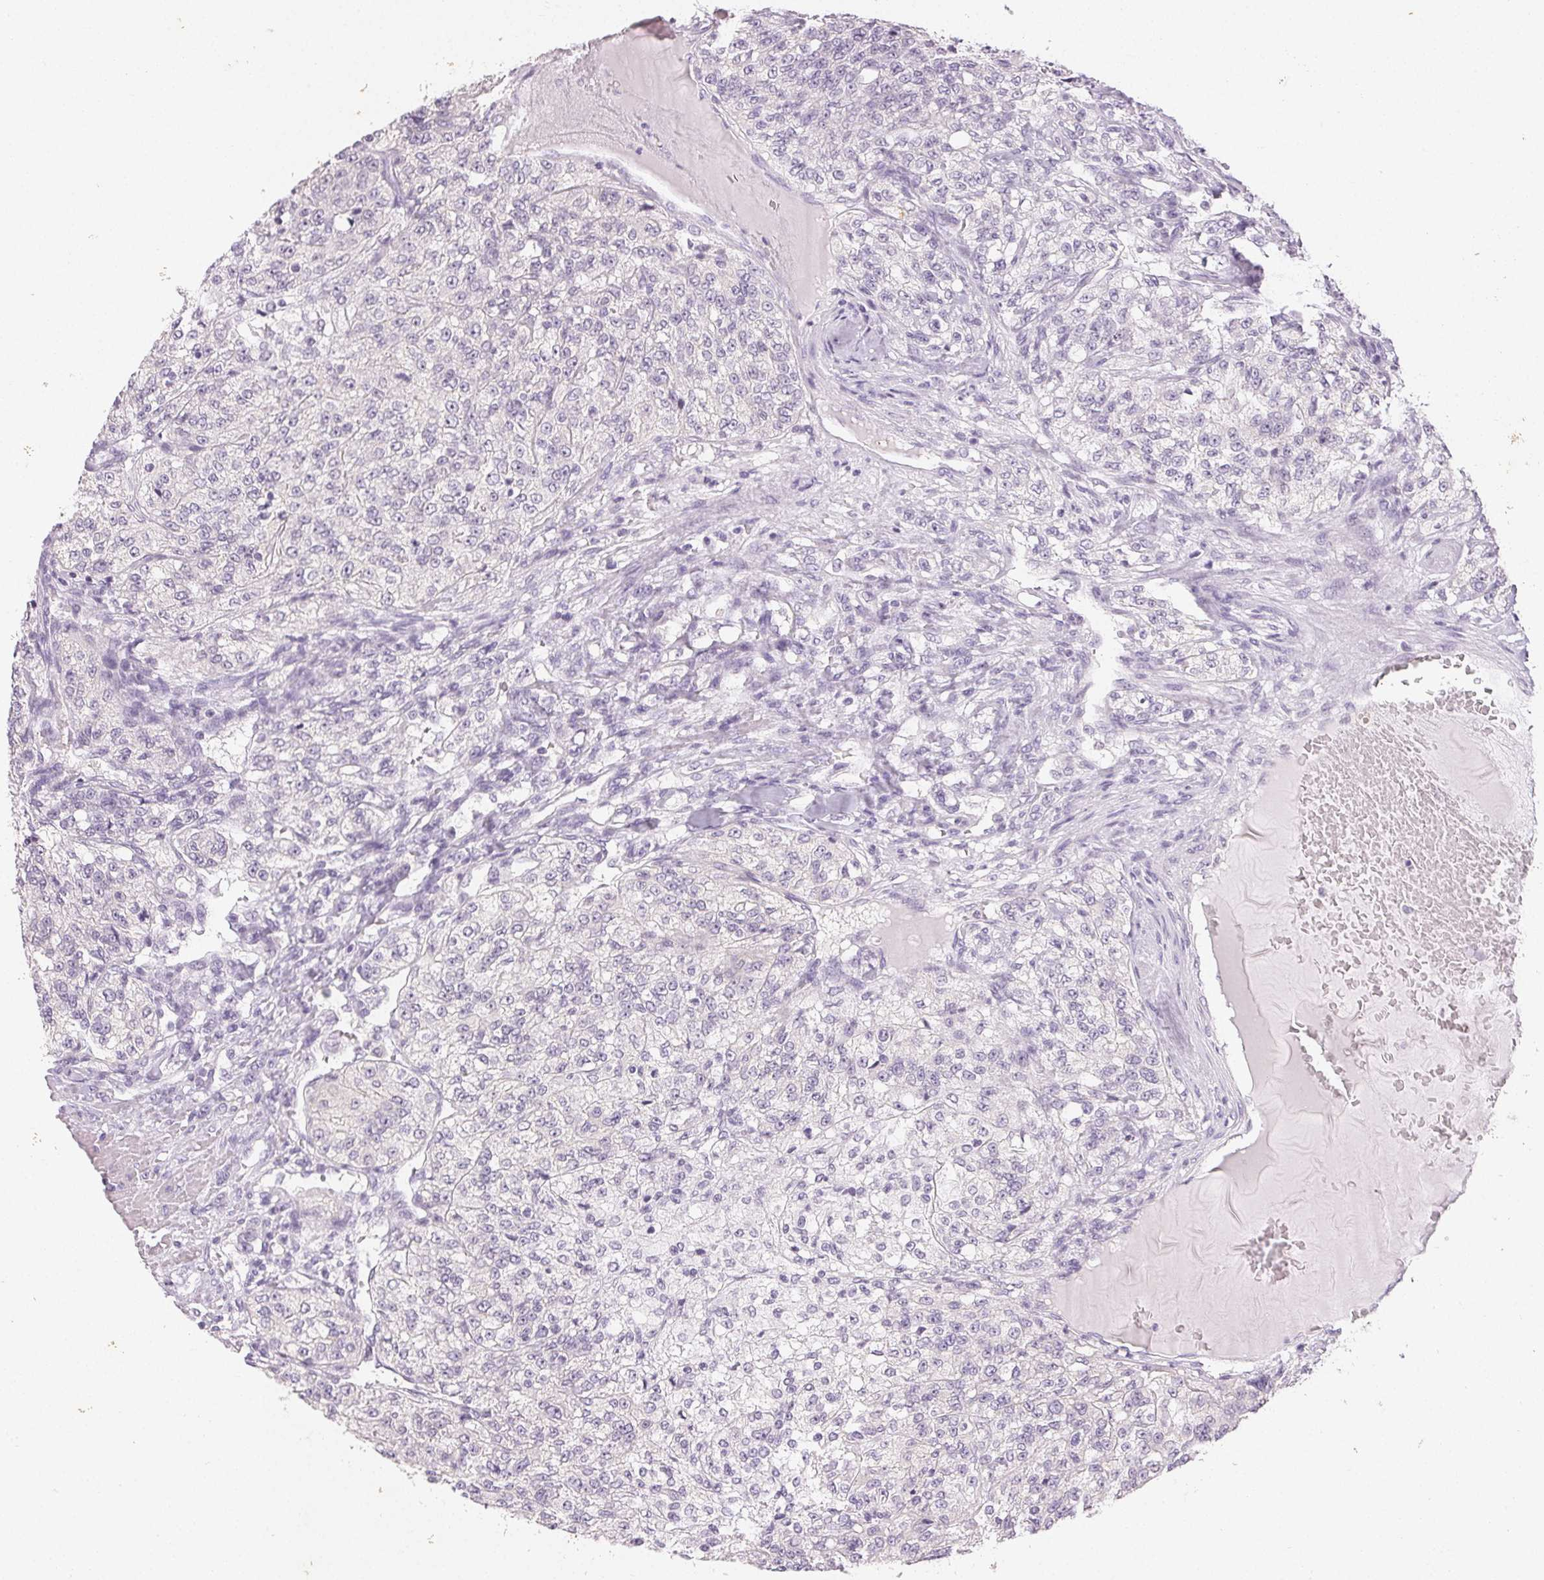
{"staining": {"intensity": "negative", "quantity": "none", "location": "none"}, "tissue": "renal cancer", "cell_type": "Tumor cells", "image_type": "cancer", "snomed": [{"axis": "morphology", "description": "Adenocarcinoma, NOS"}, {"axis": "topography", "description": "Kidney"}], "caption": "Tumor cells are negative for protein expression in human renal cancer.", "gene": "SFTPD", "patient": {"sex": "female", "age": 63}}